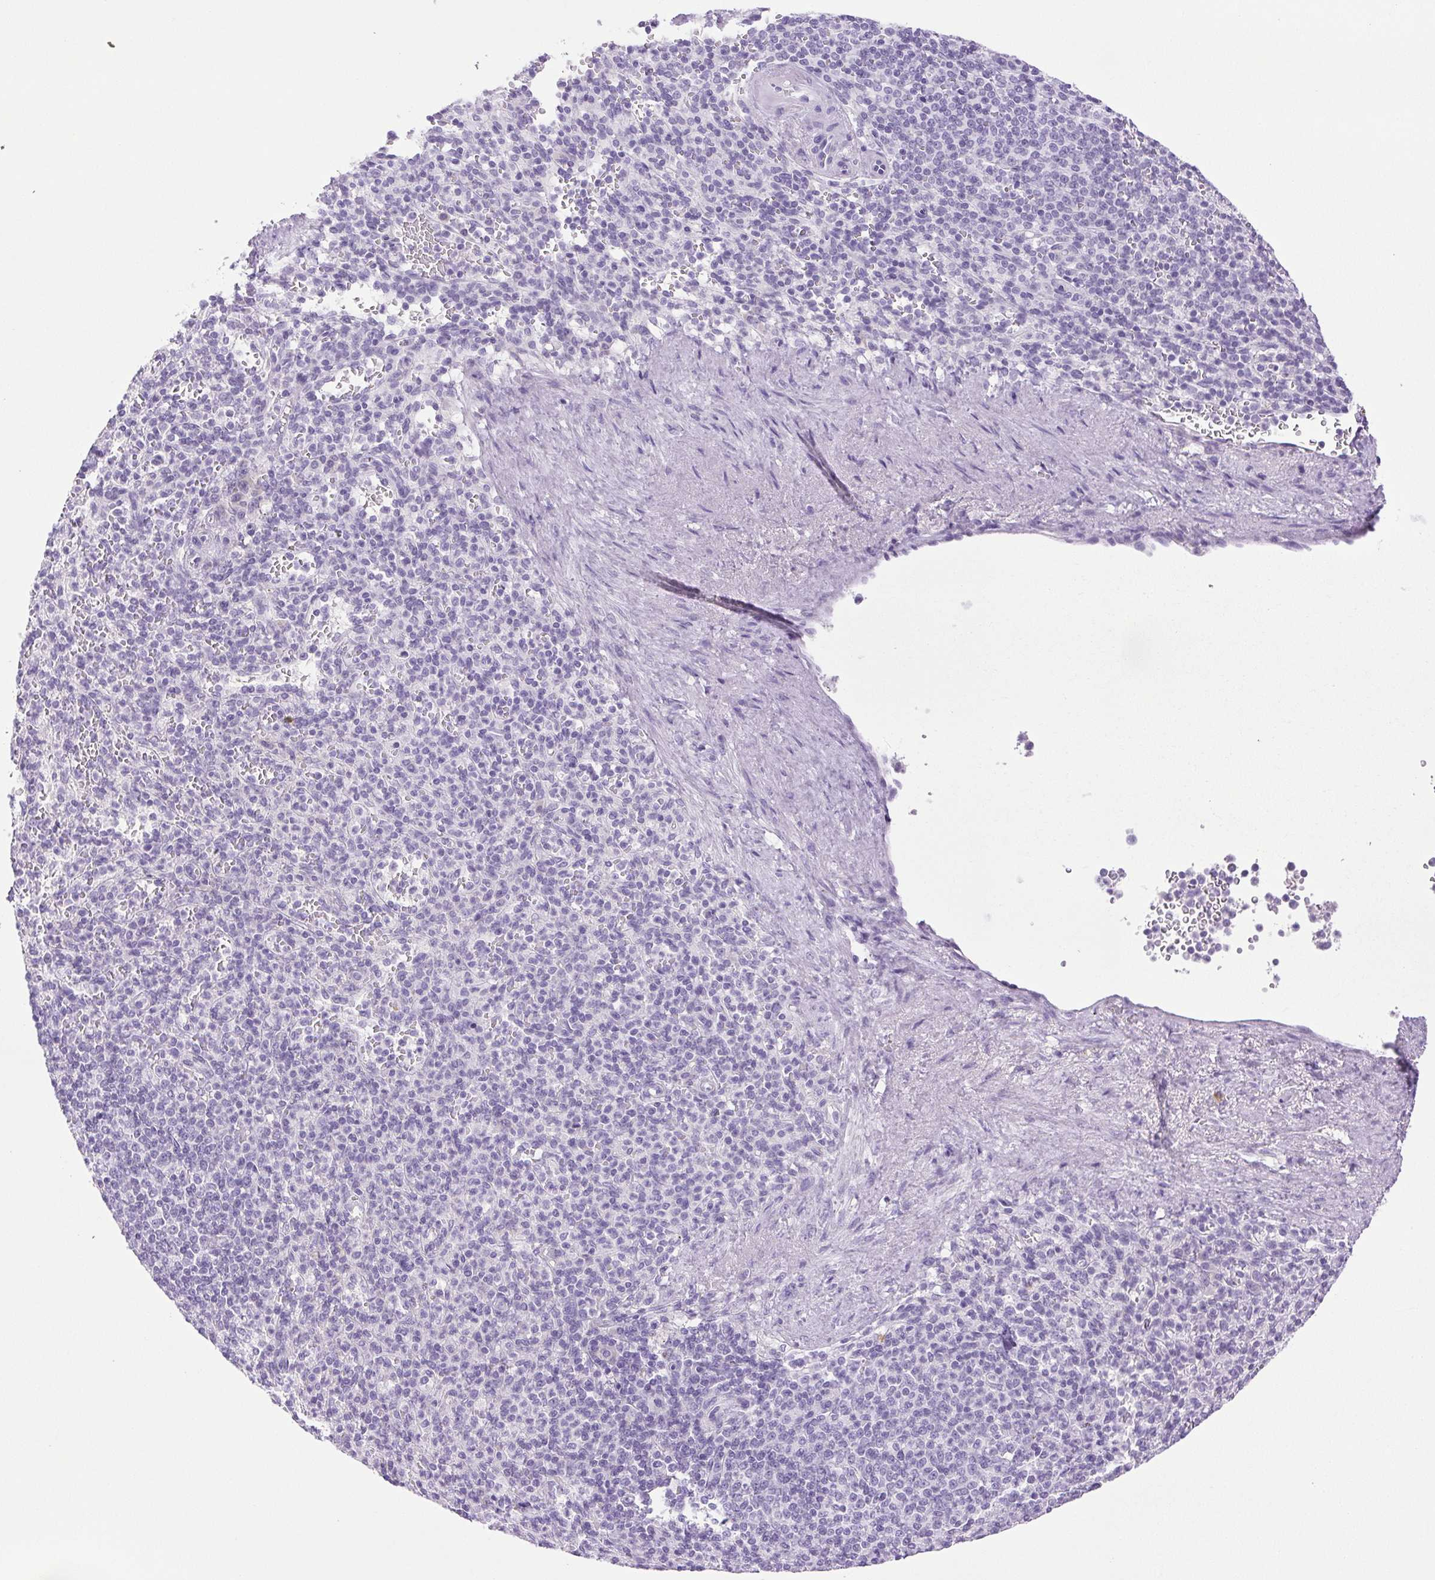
{"staining": {"intensity": "negative", "quantity": "none", "location": "none"}, "tissue": "spleen", "cell_type": "Cells in red pulp", "image_type": "normal", "snomed": [{"axis": "morphology", "description": "Normal tissue, NOS"}, {"axis": "topography", "description": "Spleen"}], "caption": "This is an immunohistochemistry (IHC) histopathology image of benign human spleen. There is no expression in cells in red pulp.", "gene": "PAPPA2", "patient": {"sex": "female", "age": 74}}